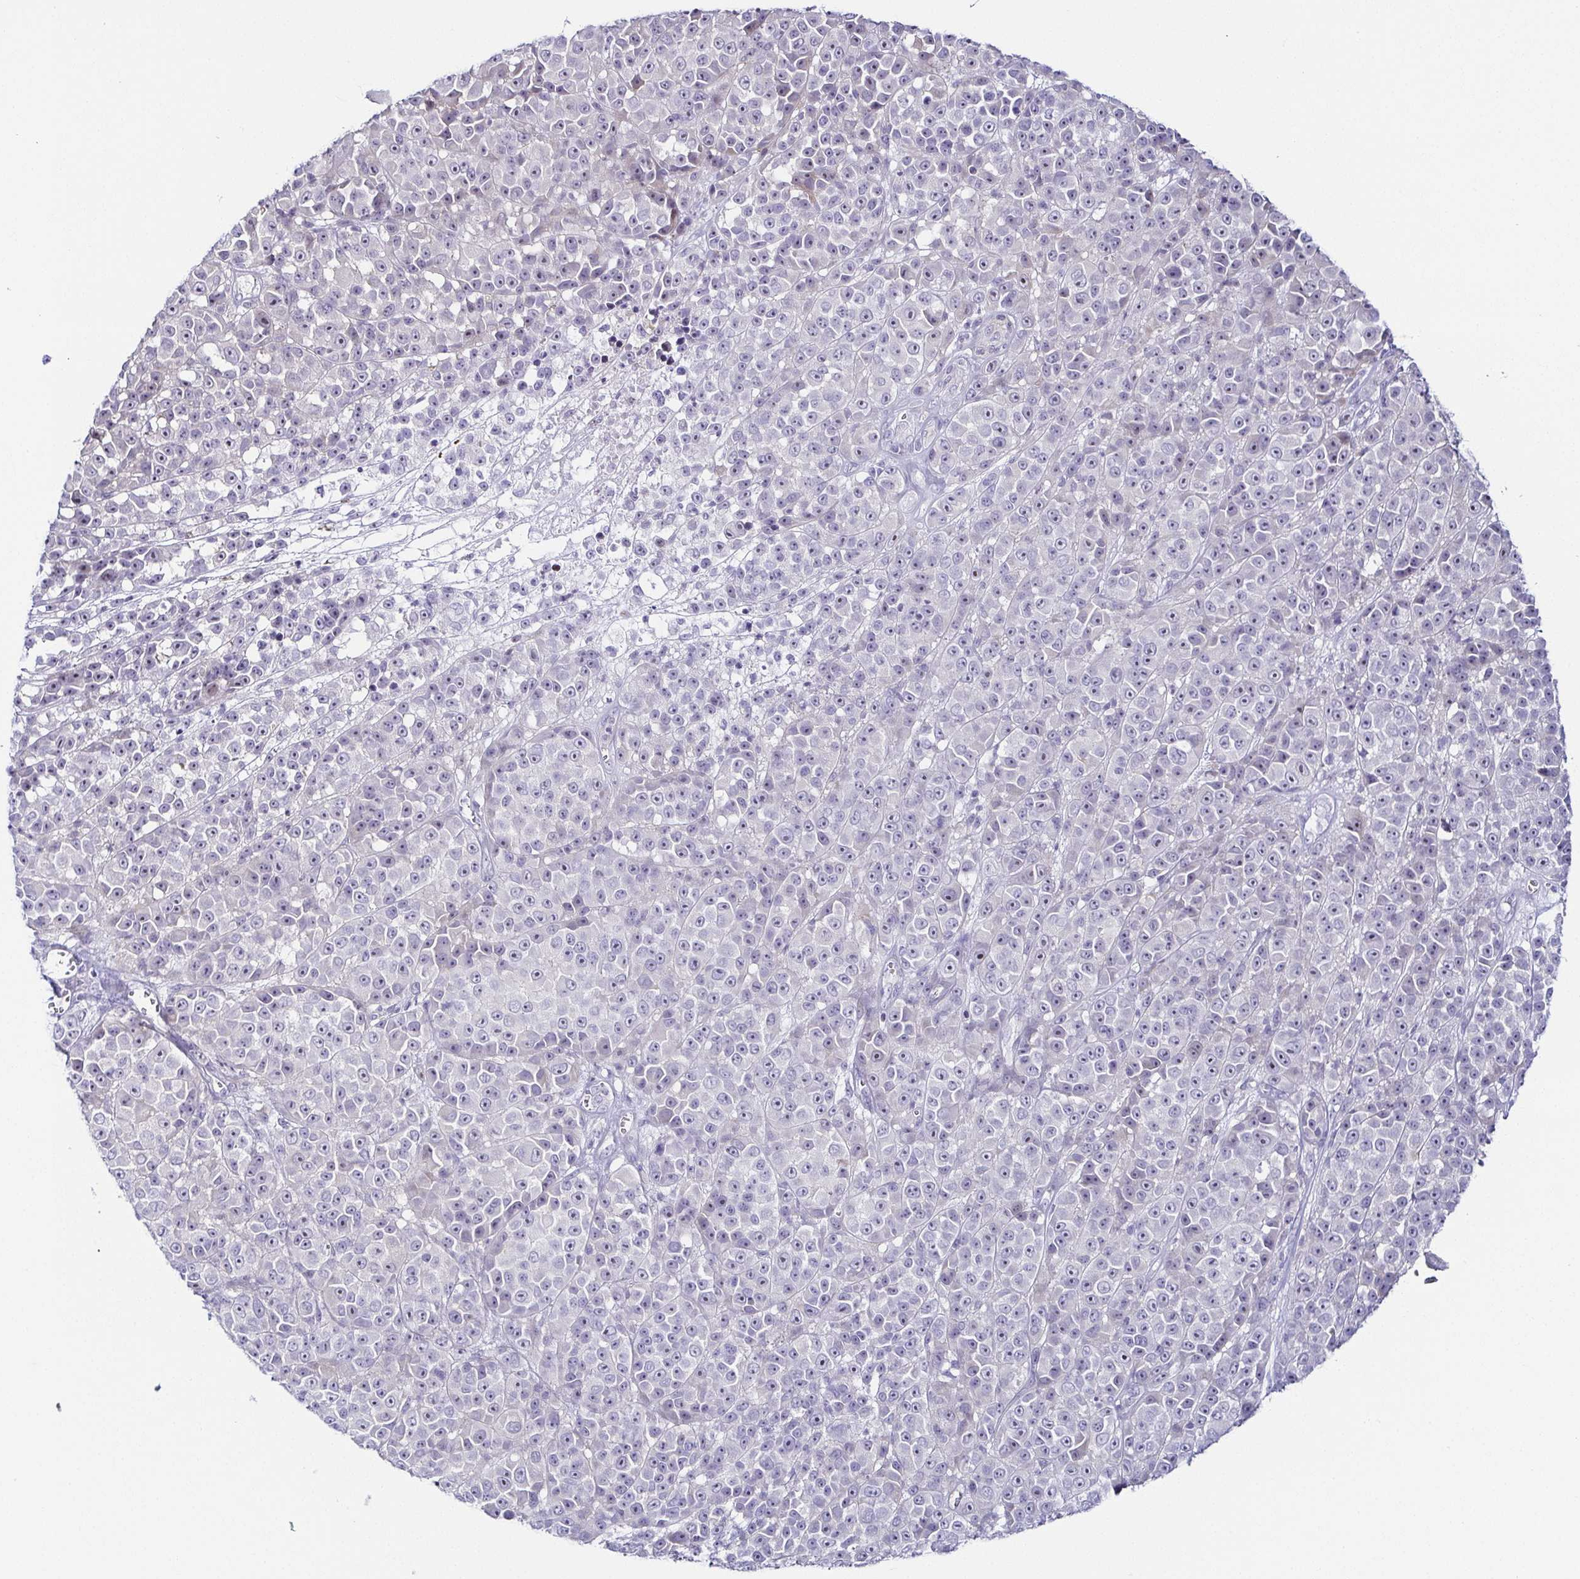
{"staining": {"intensity": "negative", "quantity": "none", "location": "none"}, "tissue": "melanoma", "cell_type": "Tumor cells", "image_type": "cancer", "snomed": [{"axis": "morphology", "description": "Malignant melanoma, NOS"}, {"axis": "topography", "description": "Skin"}, {"axis": "topography", "description": "Skin of back"}], "caption": "There is no significant positivity in tumor cells of malignant melanoma. (DAB (3,3'-diaminobenzidine) IHC visualized using brightfield microscopy, high magnification).", "gene": "FAM162B", "patient": {"sex": "male", "age": 91}}